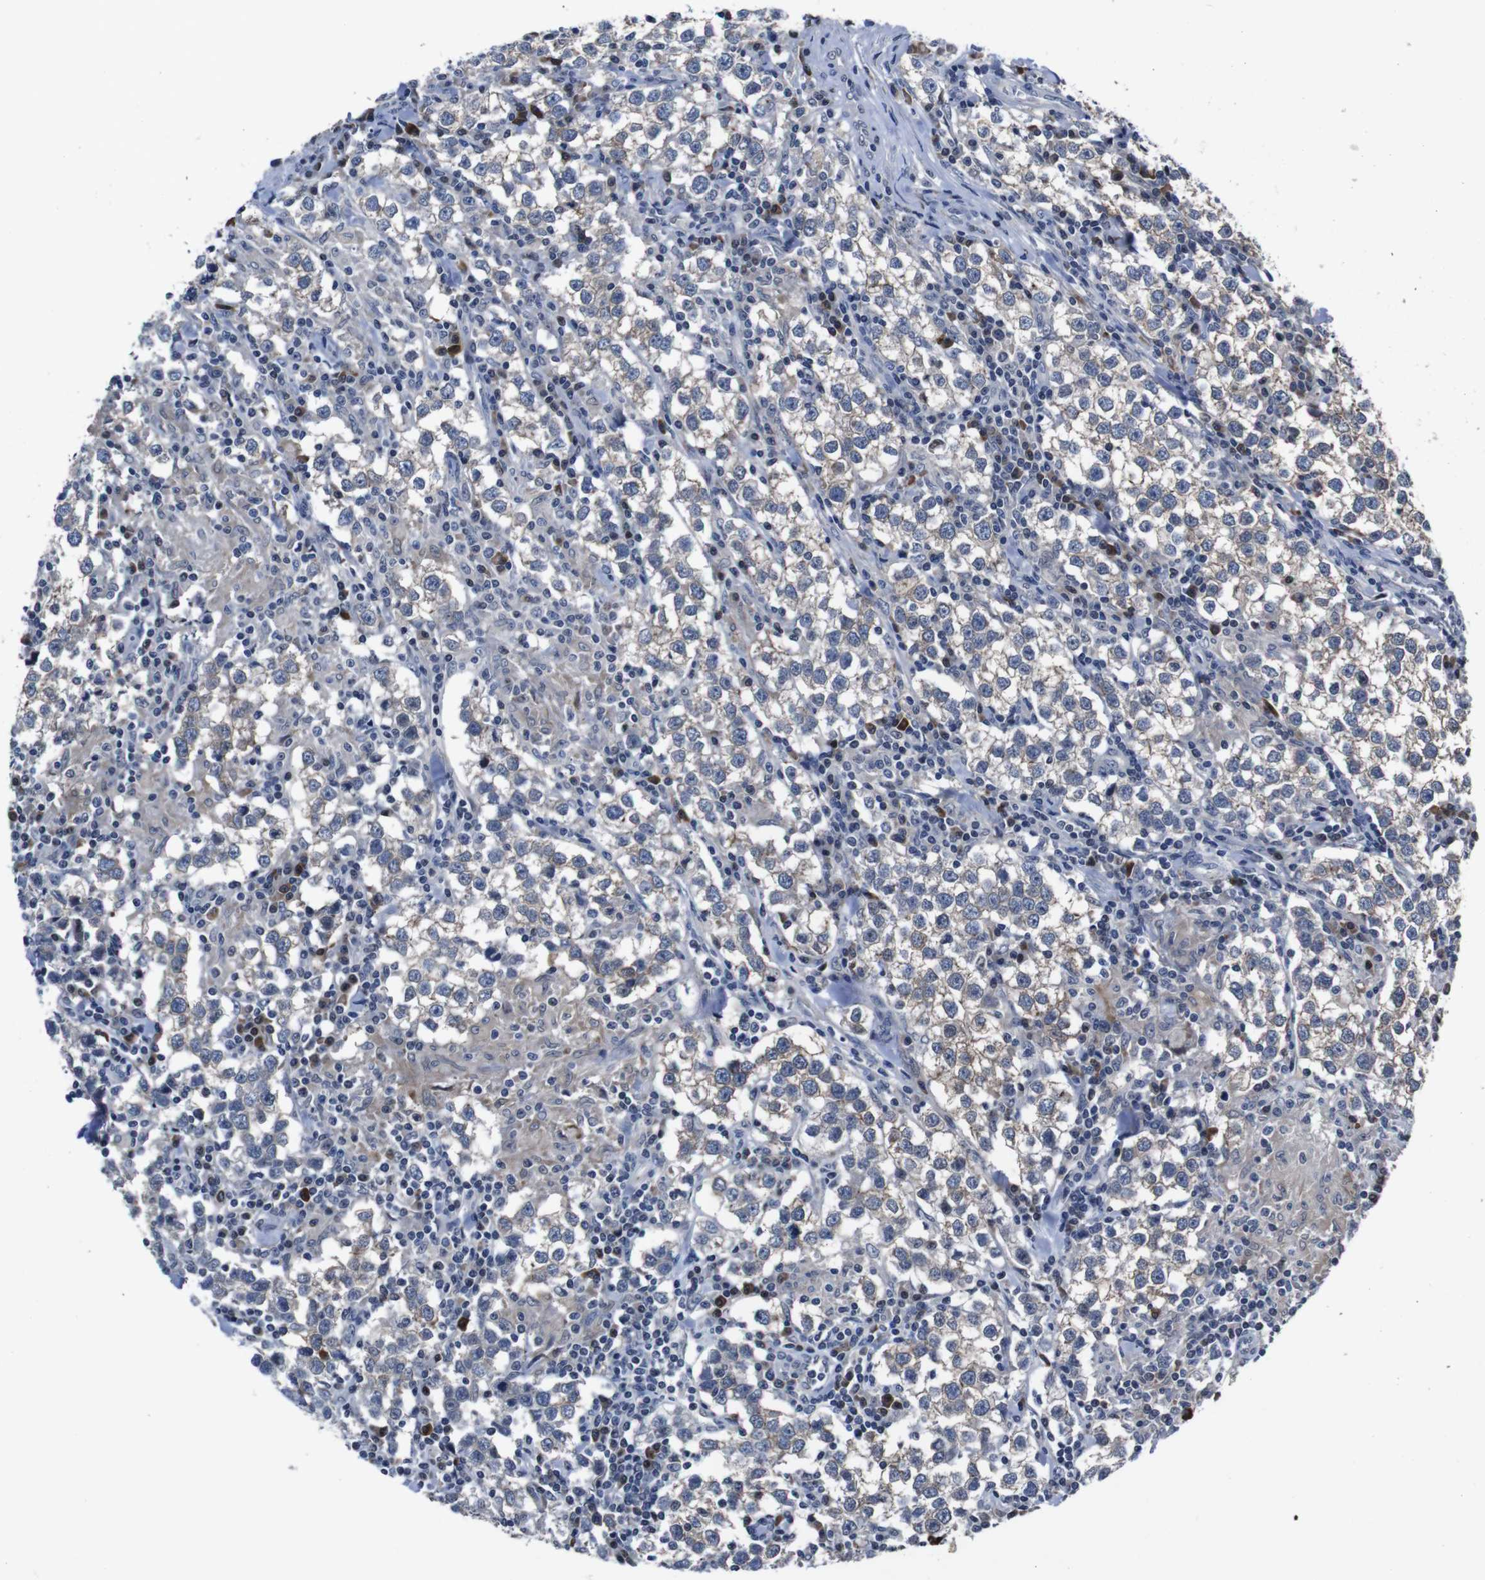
{"staining": {"intensity": "weak", "quantity": "25%-75%", "location": "cytoplasmic/membranous"}, "tissue": "testis cancer", "cell_type": "Tumor cells", "image_type": "cancer", "snomed": [{"axis": "morphology", "description": "Seminoma, NOS"}, {"axis": "morphology", "description": "Carcinoma, Embryonal, NOS"}, {"axis": "topography", "description": "Testis"}], "caption": "Testis cancer was stained to show a protein in brown. There is low levels of weak cytoplasmic/membranous staining in approximately 25%-75% of tumor cells.", "gene": "SEMA4B", "patient": {"sex": "male", "age": 36}}